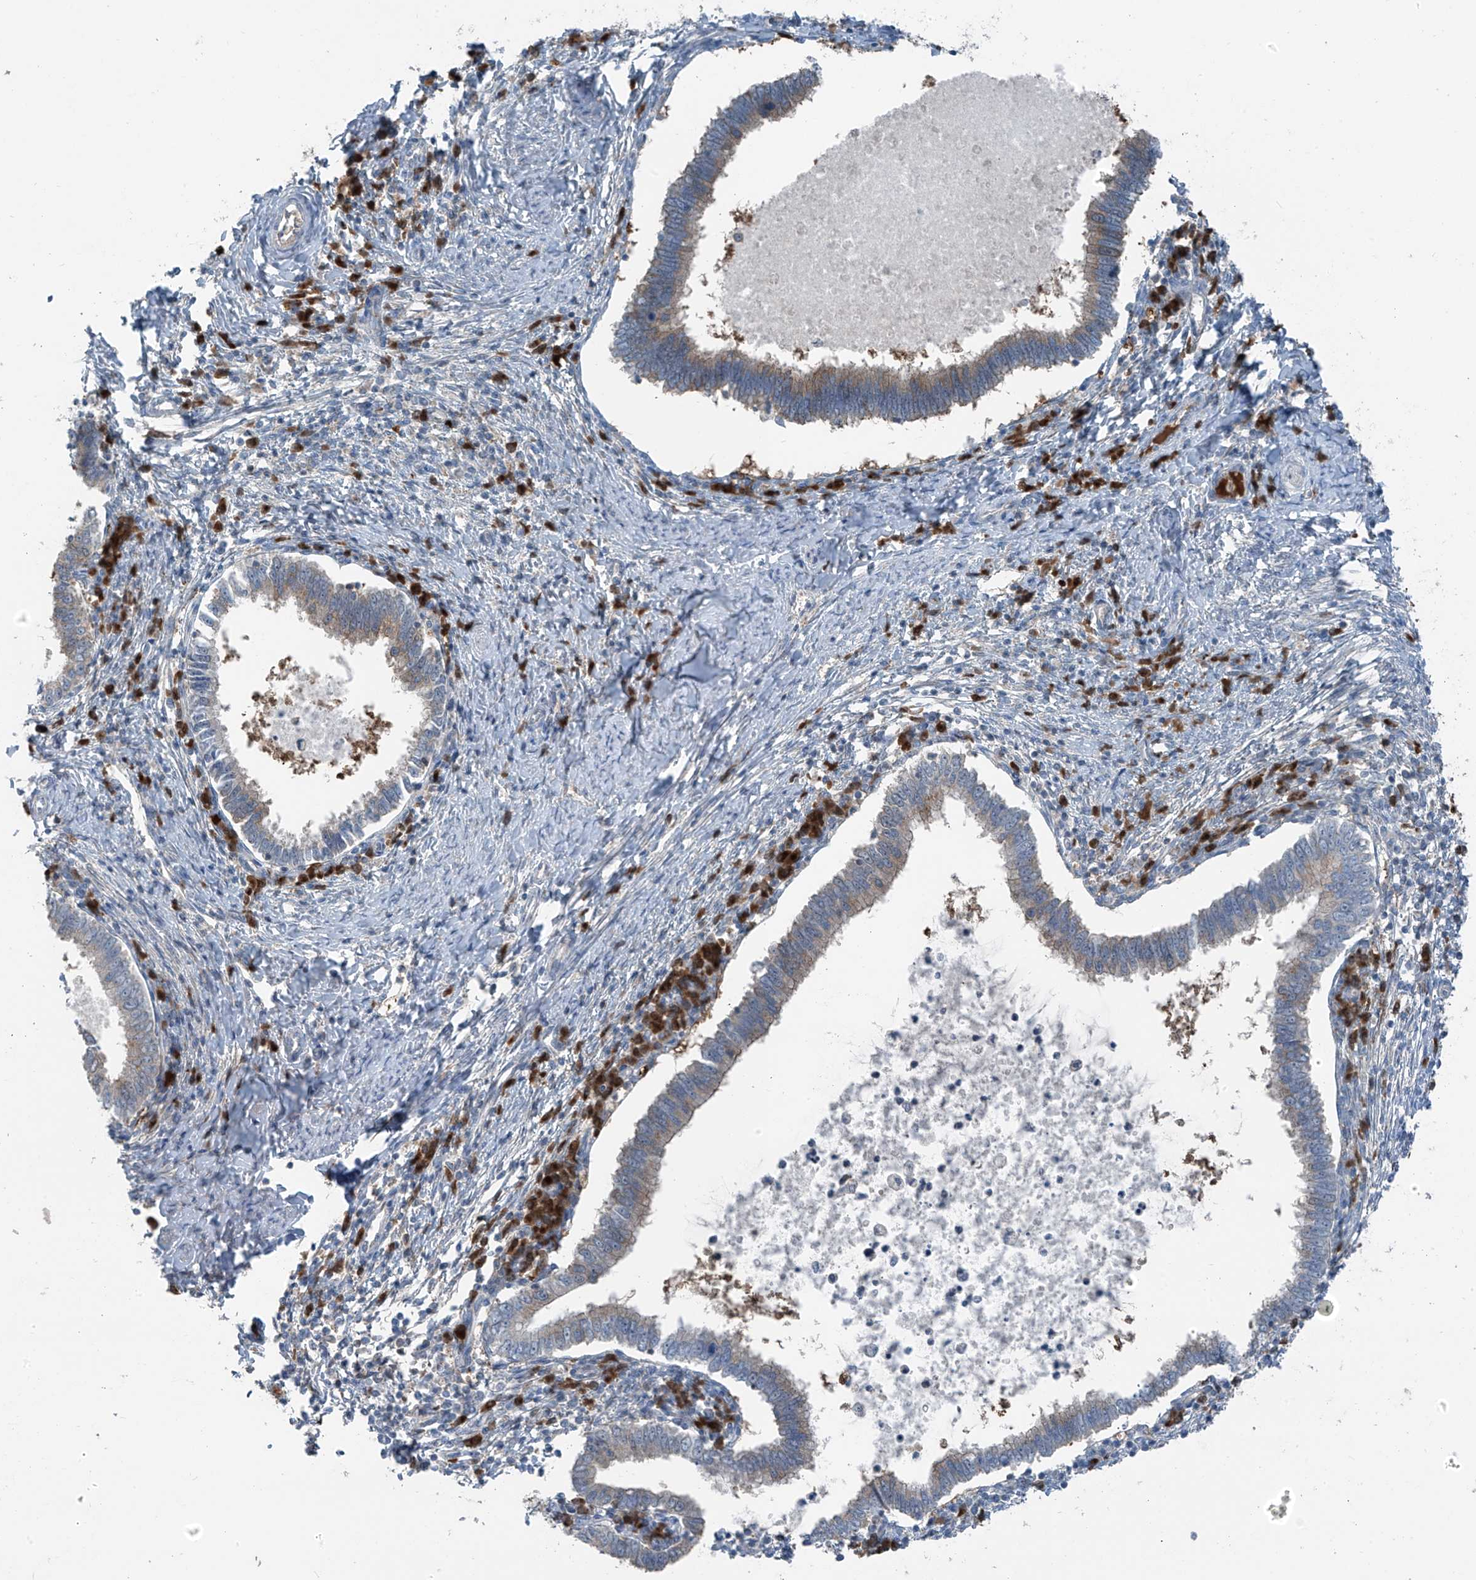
{"staining": {"intensity": "weak", "quantity": "<25%", "location": "cytoplasmic/membranous"}, "tissue": "cervical cancer", "cell_type": "Tumor cells", "image_type": "cancer", "snomed": [{"axis": "morphology", "description": "Adenocarcinoma, NOS"}, {"axis": "topography", "description": "Cervix"}], "caption": "Immunohistochemistry photomicrograph of neoplastic tissue: cervical cancer stained with DAB (3,3'-diaminobenzidine) displays no significant protein staining in tumor cells.", "gene": "SLC12A6", "patient": {"sex": "female", "age": 36}}